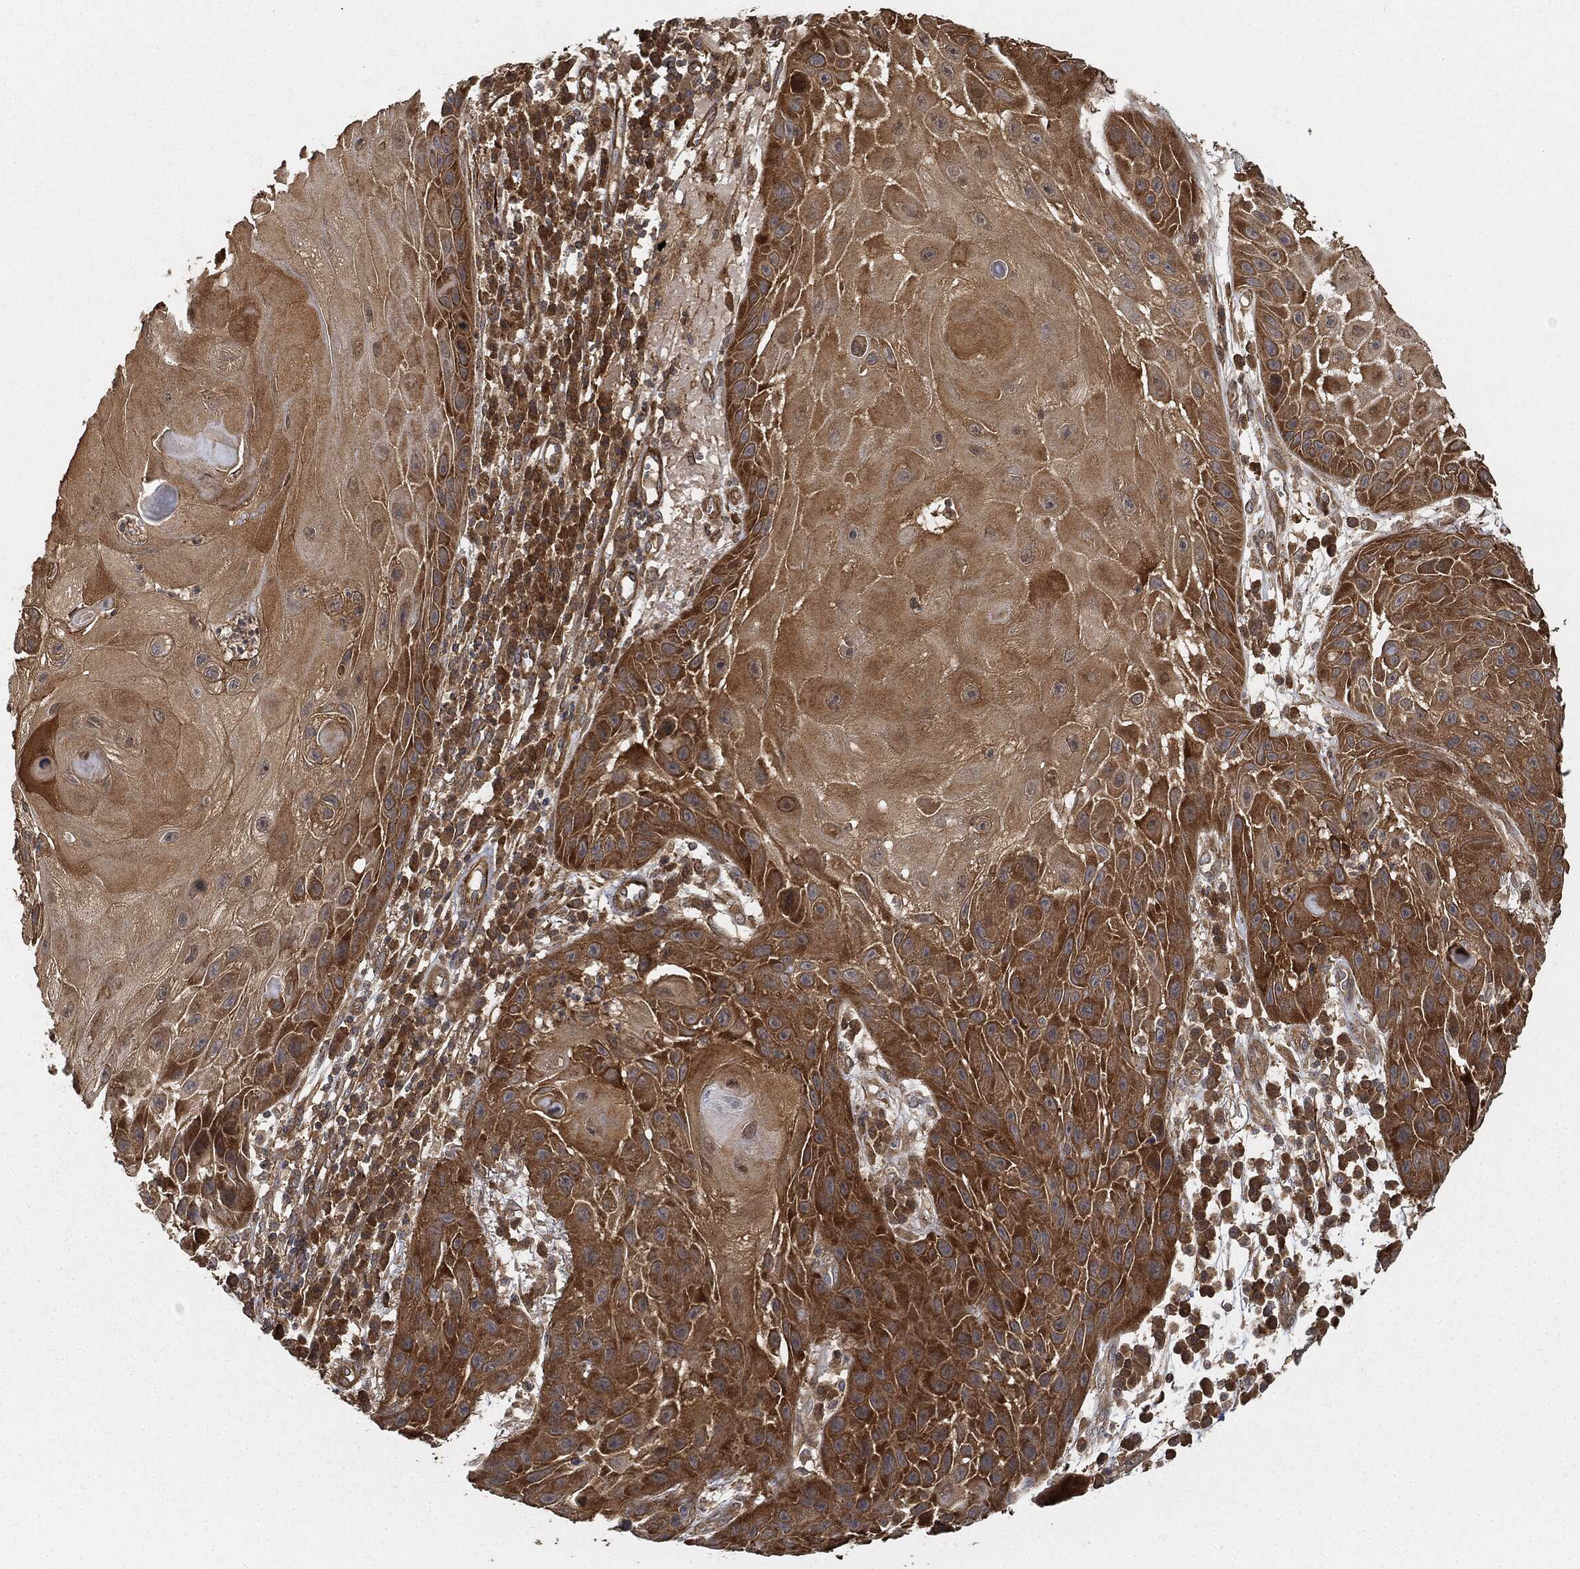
{"staining": {"intensity": "strong", "quantity": "25%-75%", "location": "cytoplasmic/membranous"}, "tissue": "skin cancer", "cell_type": "Tumor cells", "image_type": "cancer", "snomed": [{"axis": "morphology", "description": "Normal tissue, NOS"}, {"axis": "morphology", "description": "Squamous cell carcinoma, NOS"}, {"axis": "topography", "description": "Skin"}], "caption": "The immunohistochemical stain shows strong cytoplasmic/membranous expression in tumor cells of skin cancer tissue. (IHC, brightfield microscopy, high magnification).", "gene": "TPT1", "patient": {"sex": "male", "age": 79}}